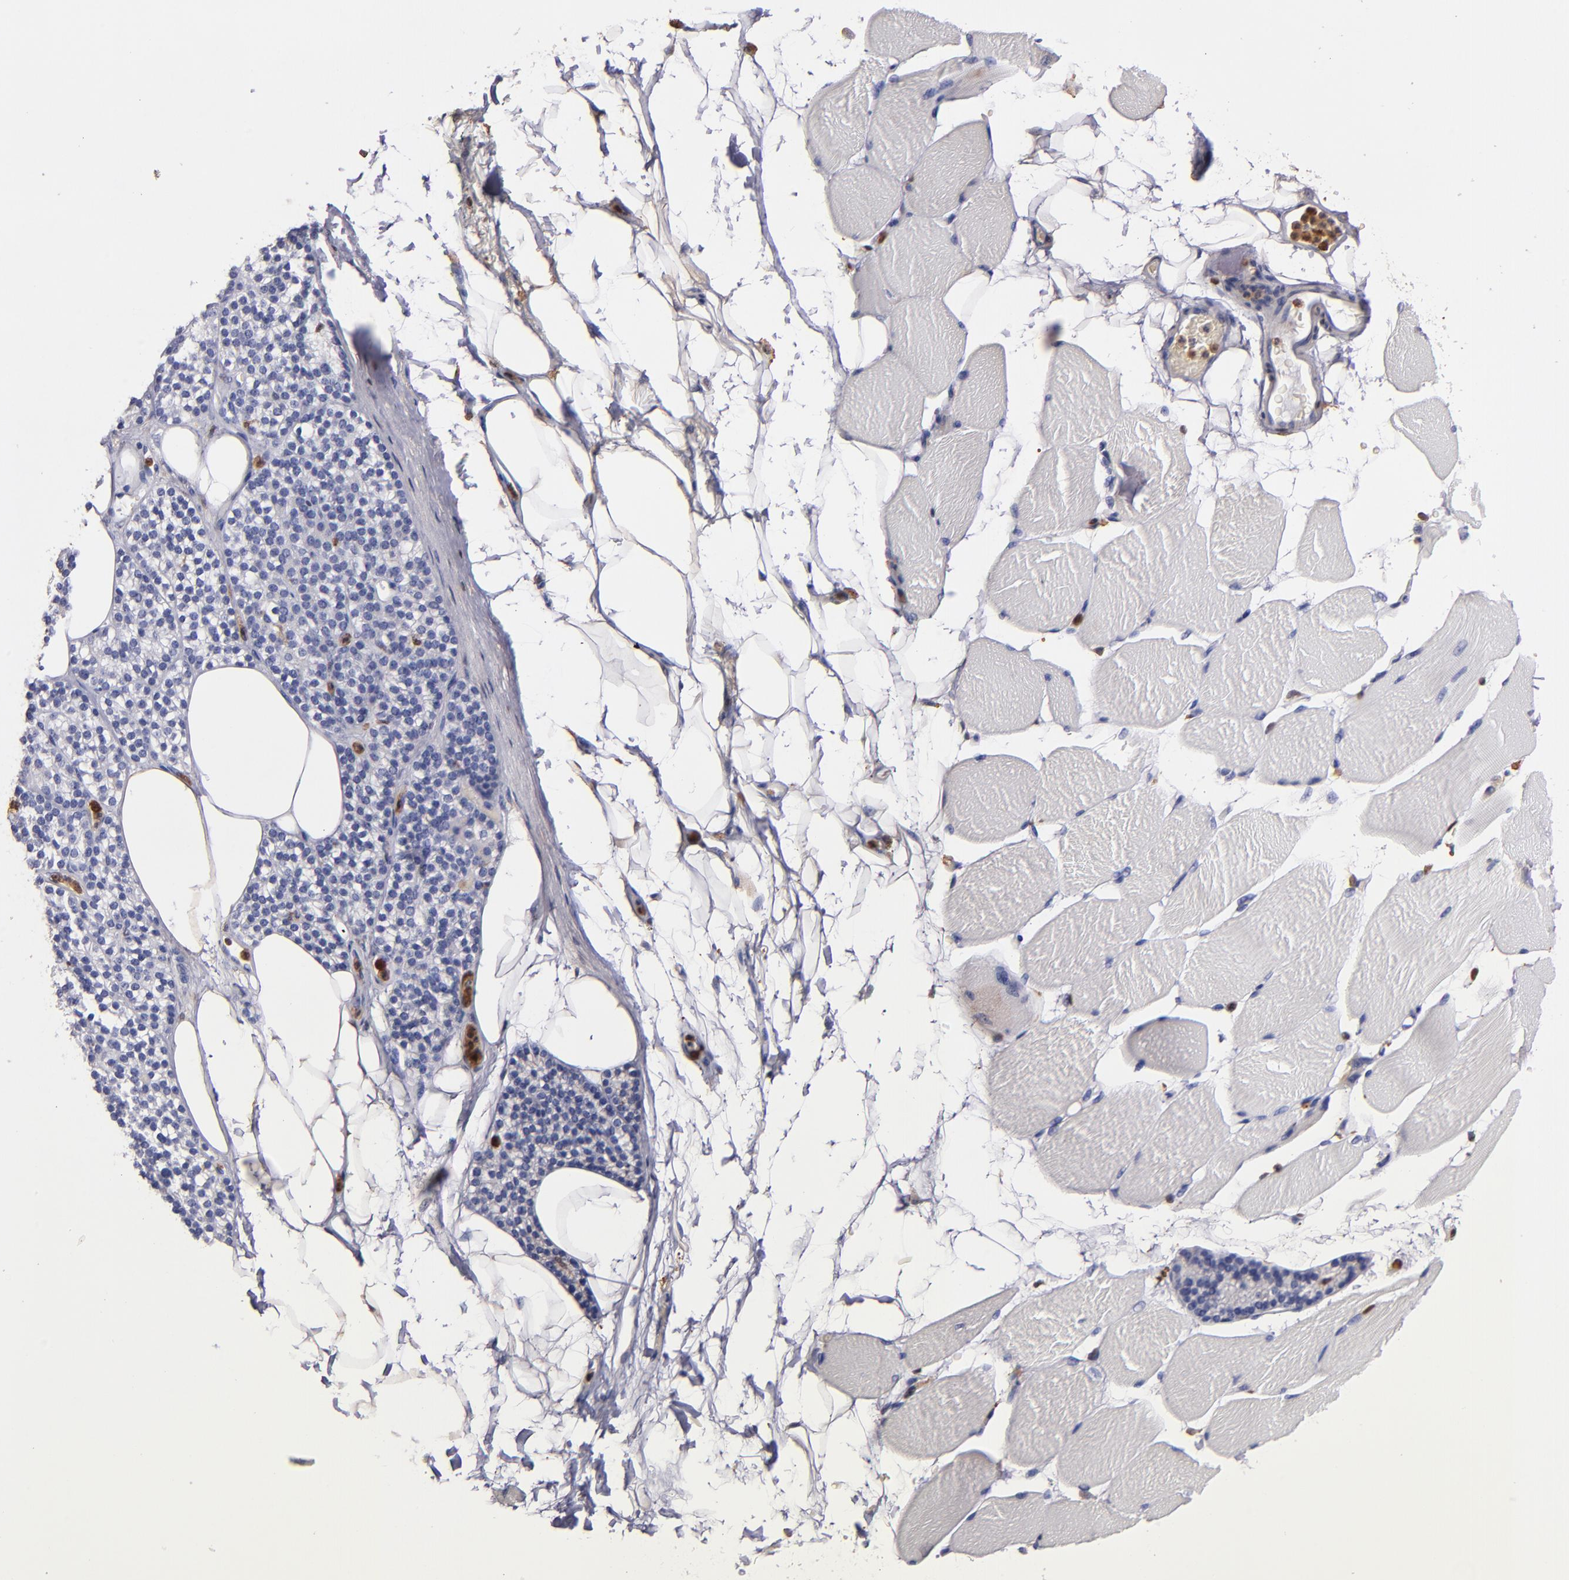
{"staining": {"intensity": "negative", "quantity": "none", "location": "none"}, "tissue": "skeletal muscle", "cell_type": "Myocytes", "image_type": "normal", "snomed": [{"axis": "morphology", "description": "Normal tissue, NOS"}, {"axis": "topography", "description": "Skeletal muscle"}, {"axis": "topography", "description": "Parathyroid gland"}], "caption": "IHC of normal human skeletal muscle demonstrates no expression in myocytes.", "gene": "S100A4", "patient": {"sex": "female", "age": 37}}